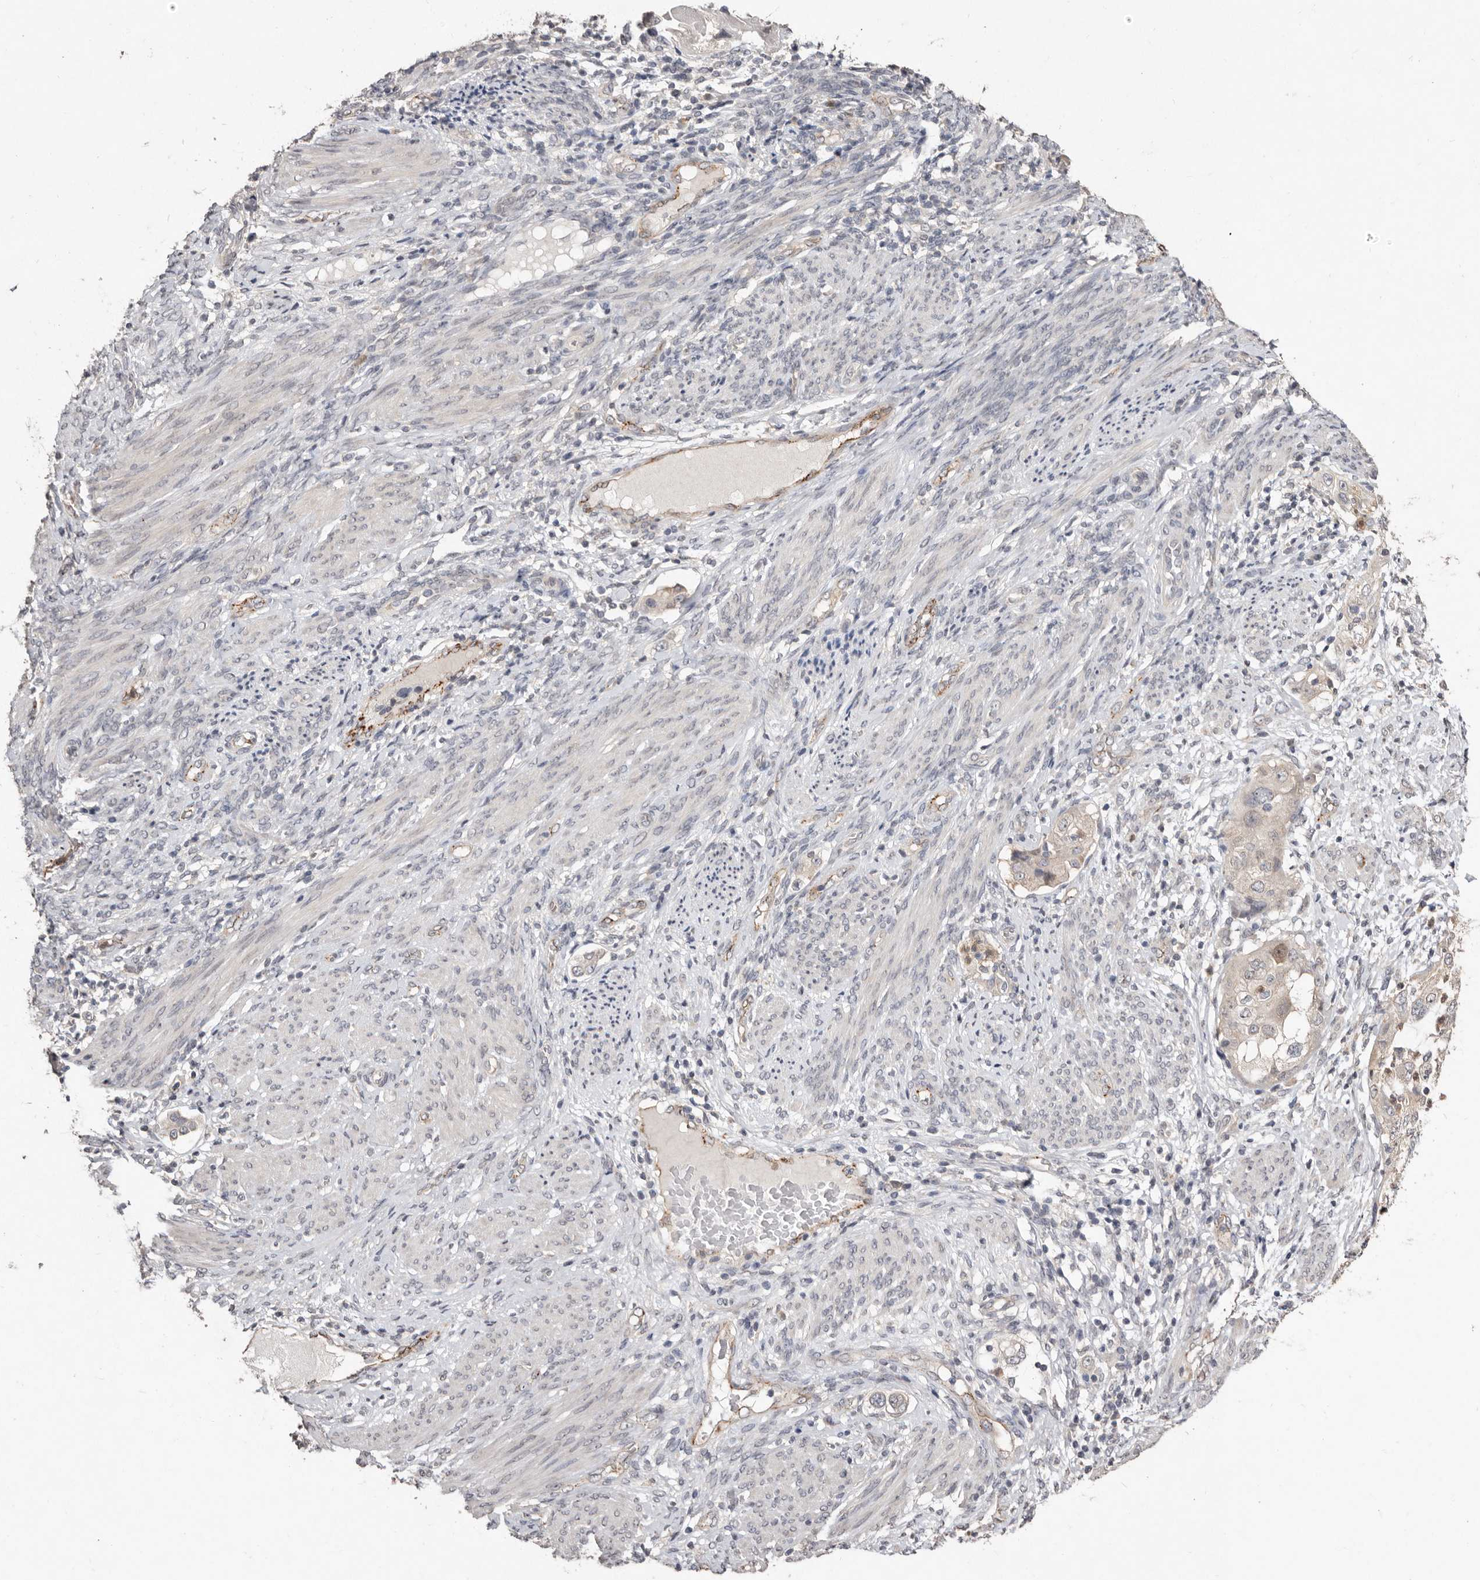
{"staining": {"intensity": "negative", "quantity": "none", "location": "none"}, "tissue": "endometrial cancer", "cell_type": "Tumor cells", "image_type": "cancer", "snomed": [{"axis": "morphology", "description": "Adenocarcinoma, NOS"}, {"axis": "topography", "description": "Endometrium"}], "caption": "DAB (3,3'-diaminobenzidine) immunohistochemical staining of human adenocarcinoma (endometrial) shows no significant staining in tumor cells. (Immunohistochemistry, brightfield microscopy, high magnification).", "gene": "SULT1E1", "patient": {"sex": "female", "age": 85}}